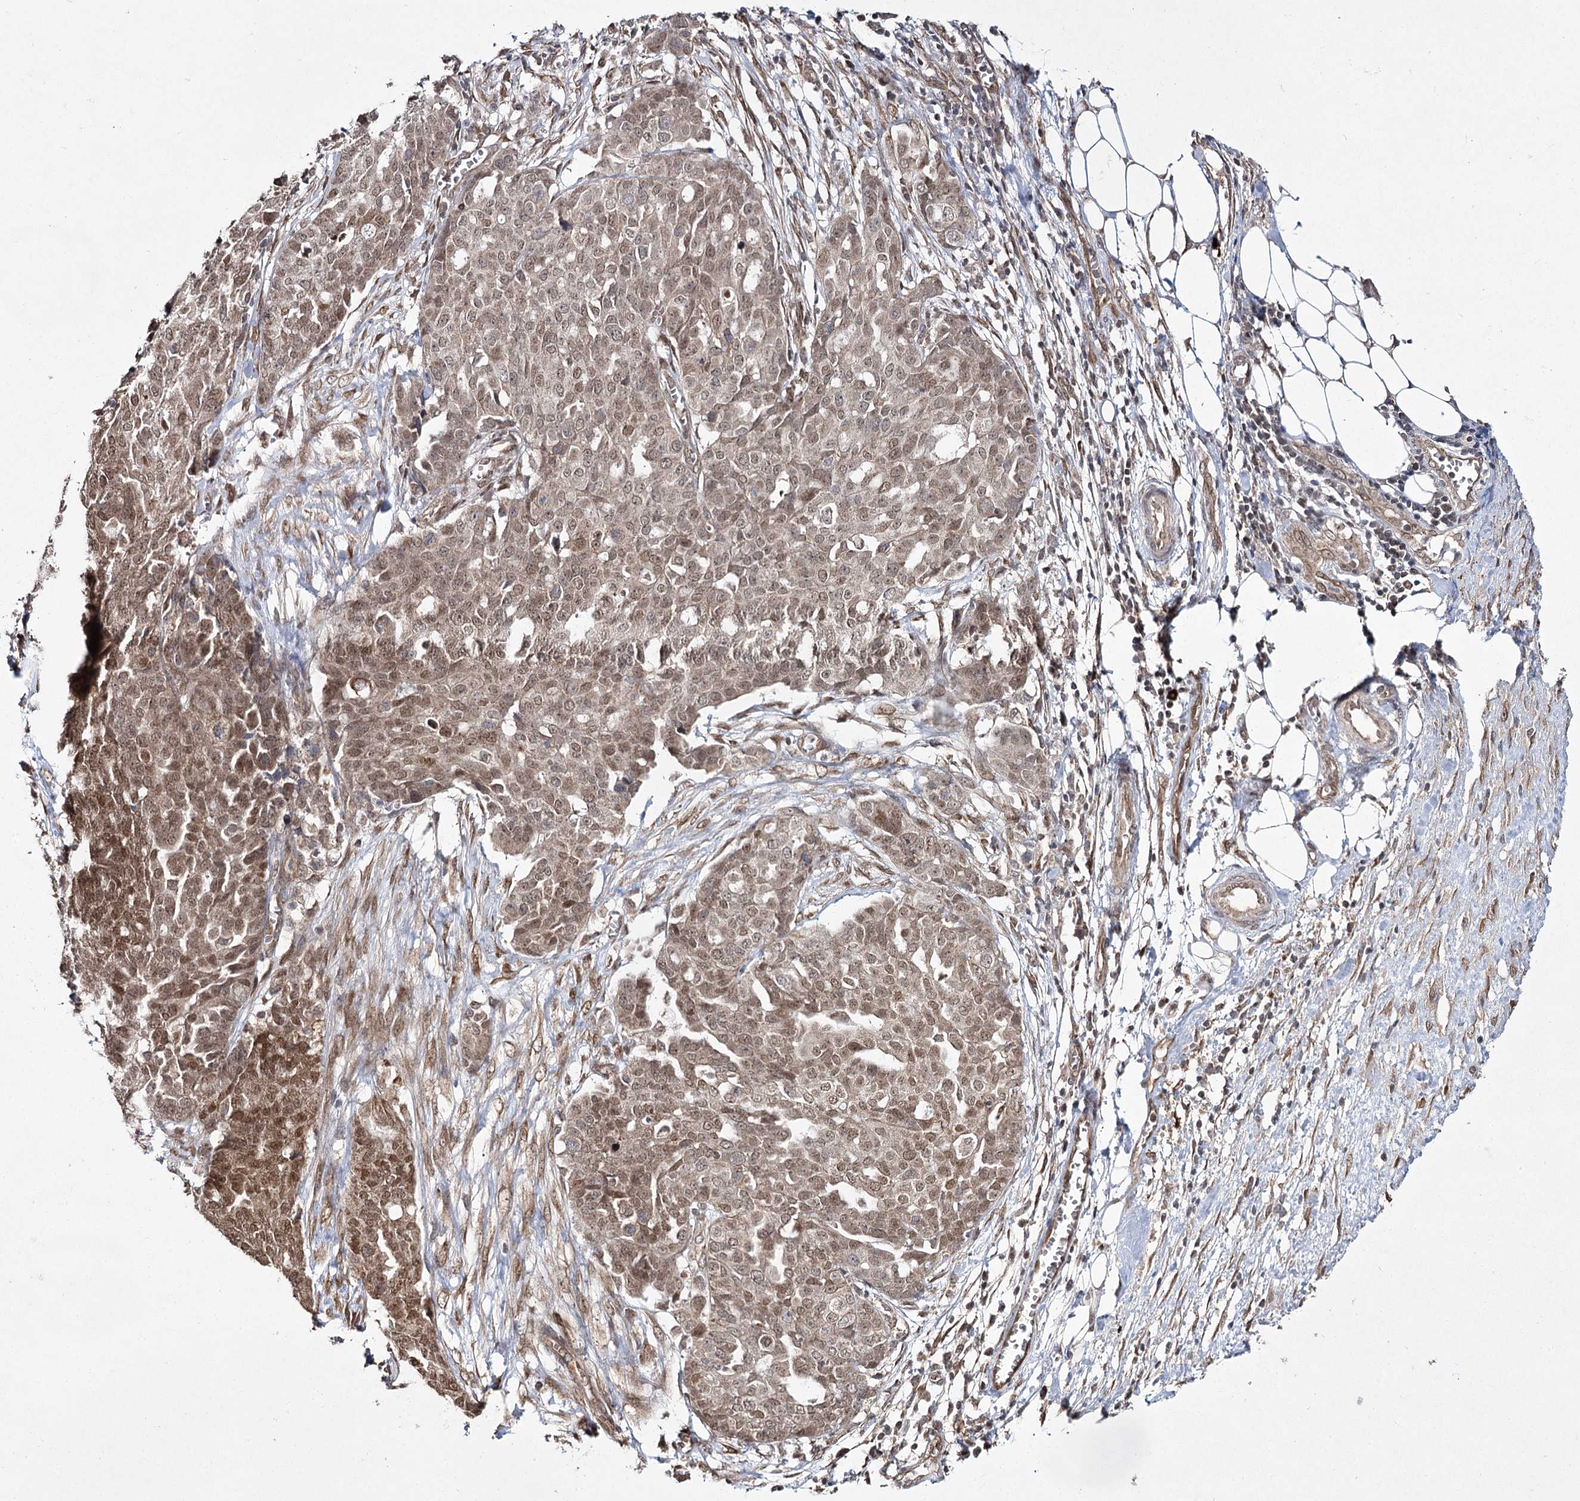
{"staining": {"intensity": "moderate", "quantity": ">75%", "location": "cytoplasmic/membranous,nuclear"}, "tissue": "ovarian cancer", "cell_type": "Tumor cells", "image_type": "cancer", "snomed": [{"axis": "morphology", "description": "Cystadenocarcinoma, serous, NOS"}, {"axis": "topography", "description": "Soft tissue"}, {"axis": "topography", "description": "Ovary"}], "caption": "Immunohistochemical staining of human serous cystadenocarcinoma (ovarian) reveals medium levels of moderate cytoplasmic/membranous and nuclear expression in approximately >75% of tumor cells.", "gene": "TRNT1", "patient": {"sex": "female", "age": 57}}